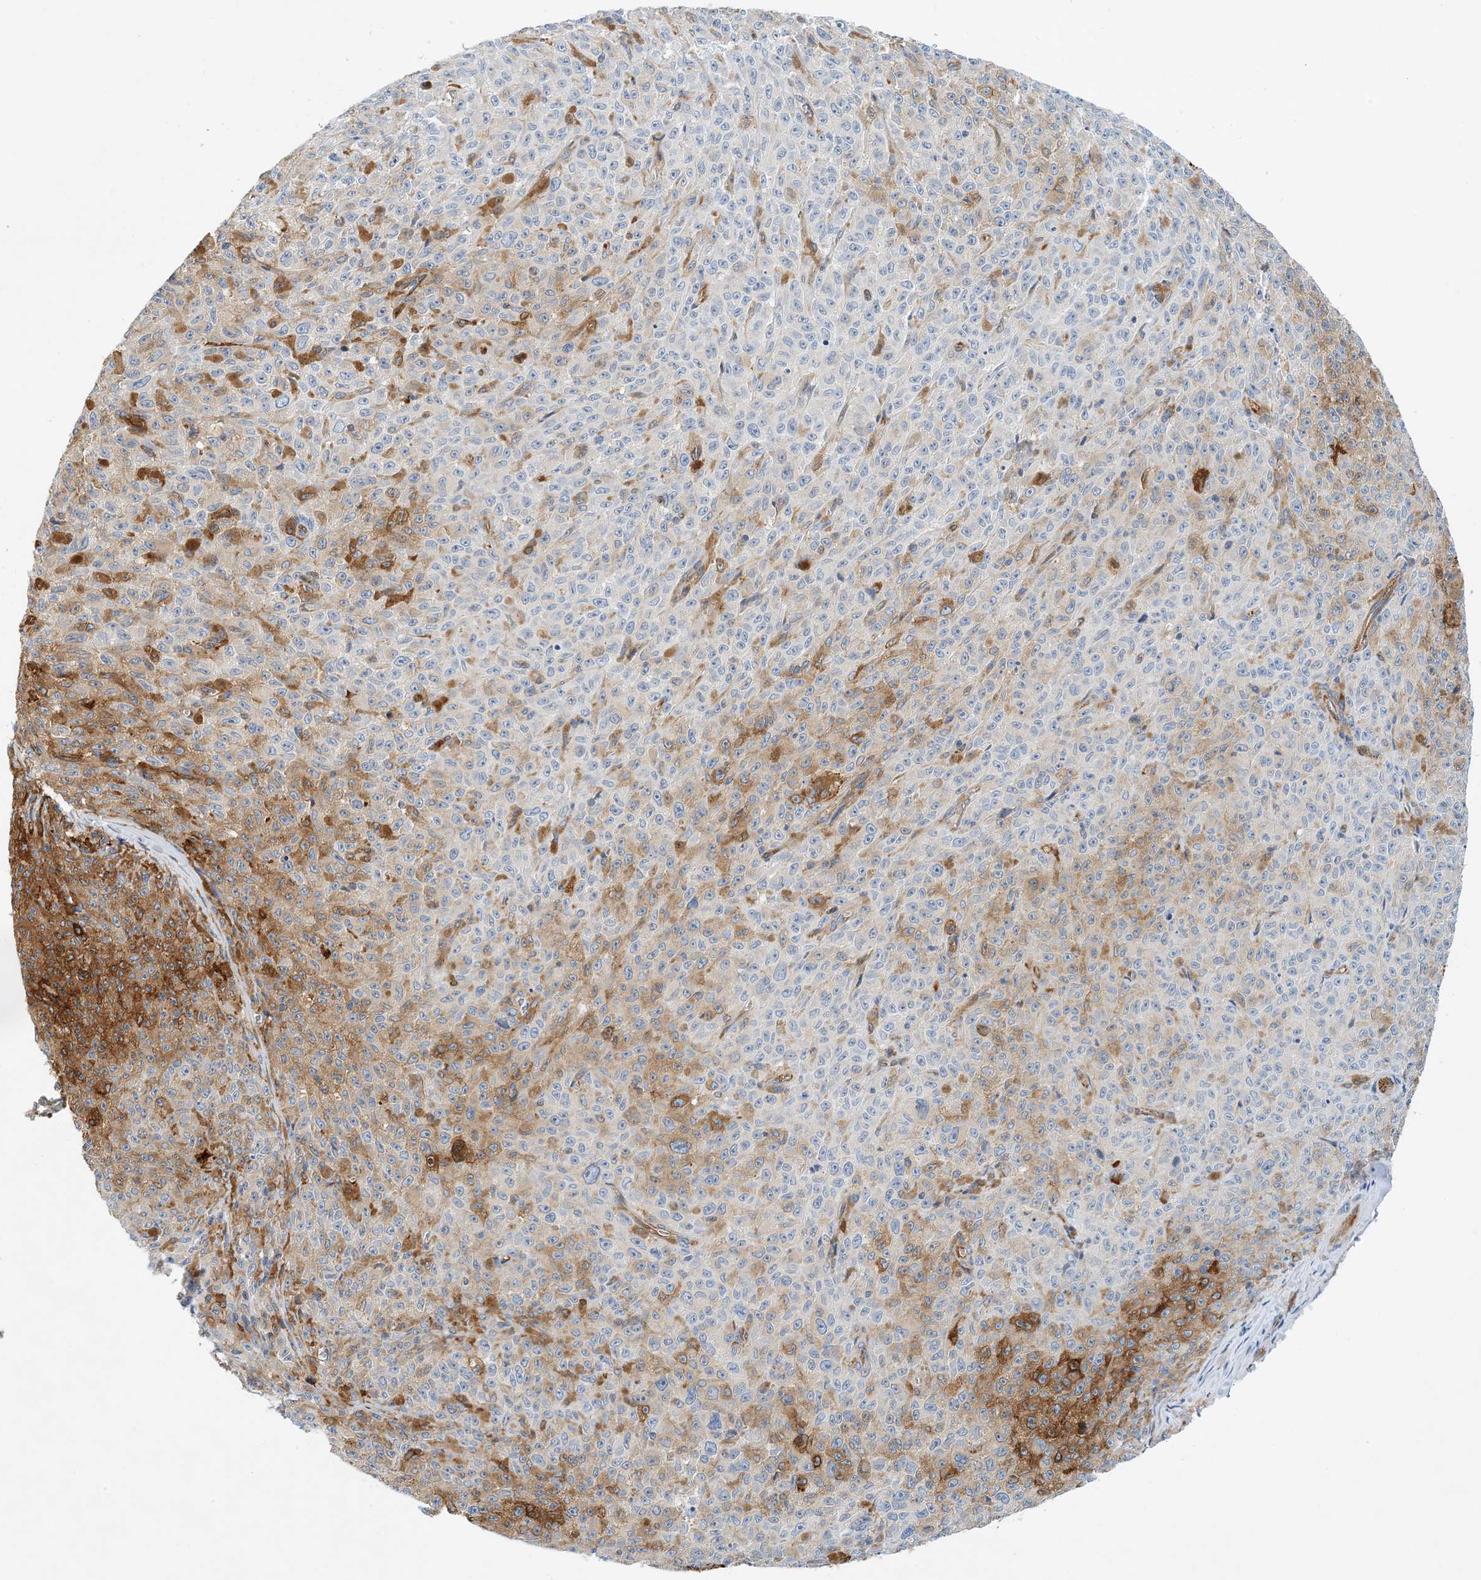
{"staining": {"intensity": "moderate", "quantity": "<25%", "location": "cytoplasmic/membranous"}, "tissue": "melanoma", "cell_type": "Tumor cells", "image_type": "cancer", "snomed": [{"axis": "morphology", "description": "Malignant melanoma, NOS"}, {"axis": "topography", "description": "Skin"}], "caption": "Protein analysis of malignant melanoma tissue demonstrates moderate cytoplasmic/membranous positivity in approximately <25% of tumor cells. The staining was performed using DAB to visualize the protein expression in brown, while the nuclei were stained in blue with hematoxylin (Magnification: 20x).", "gene": "PCDHA2", "patient": {"sex": "female", "age": 82}}